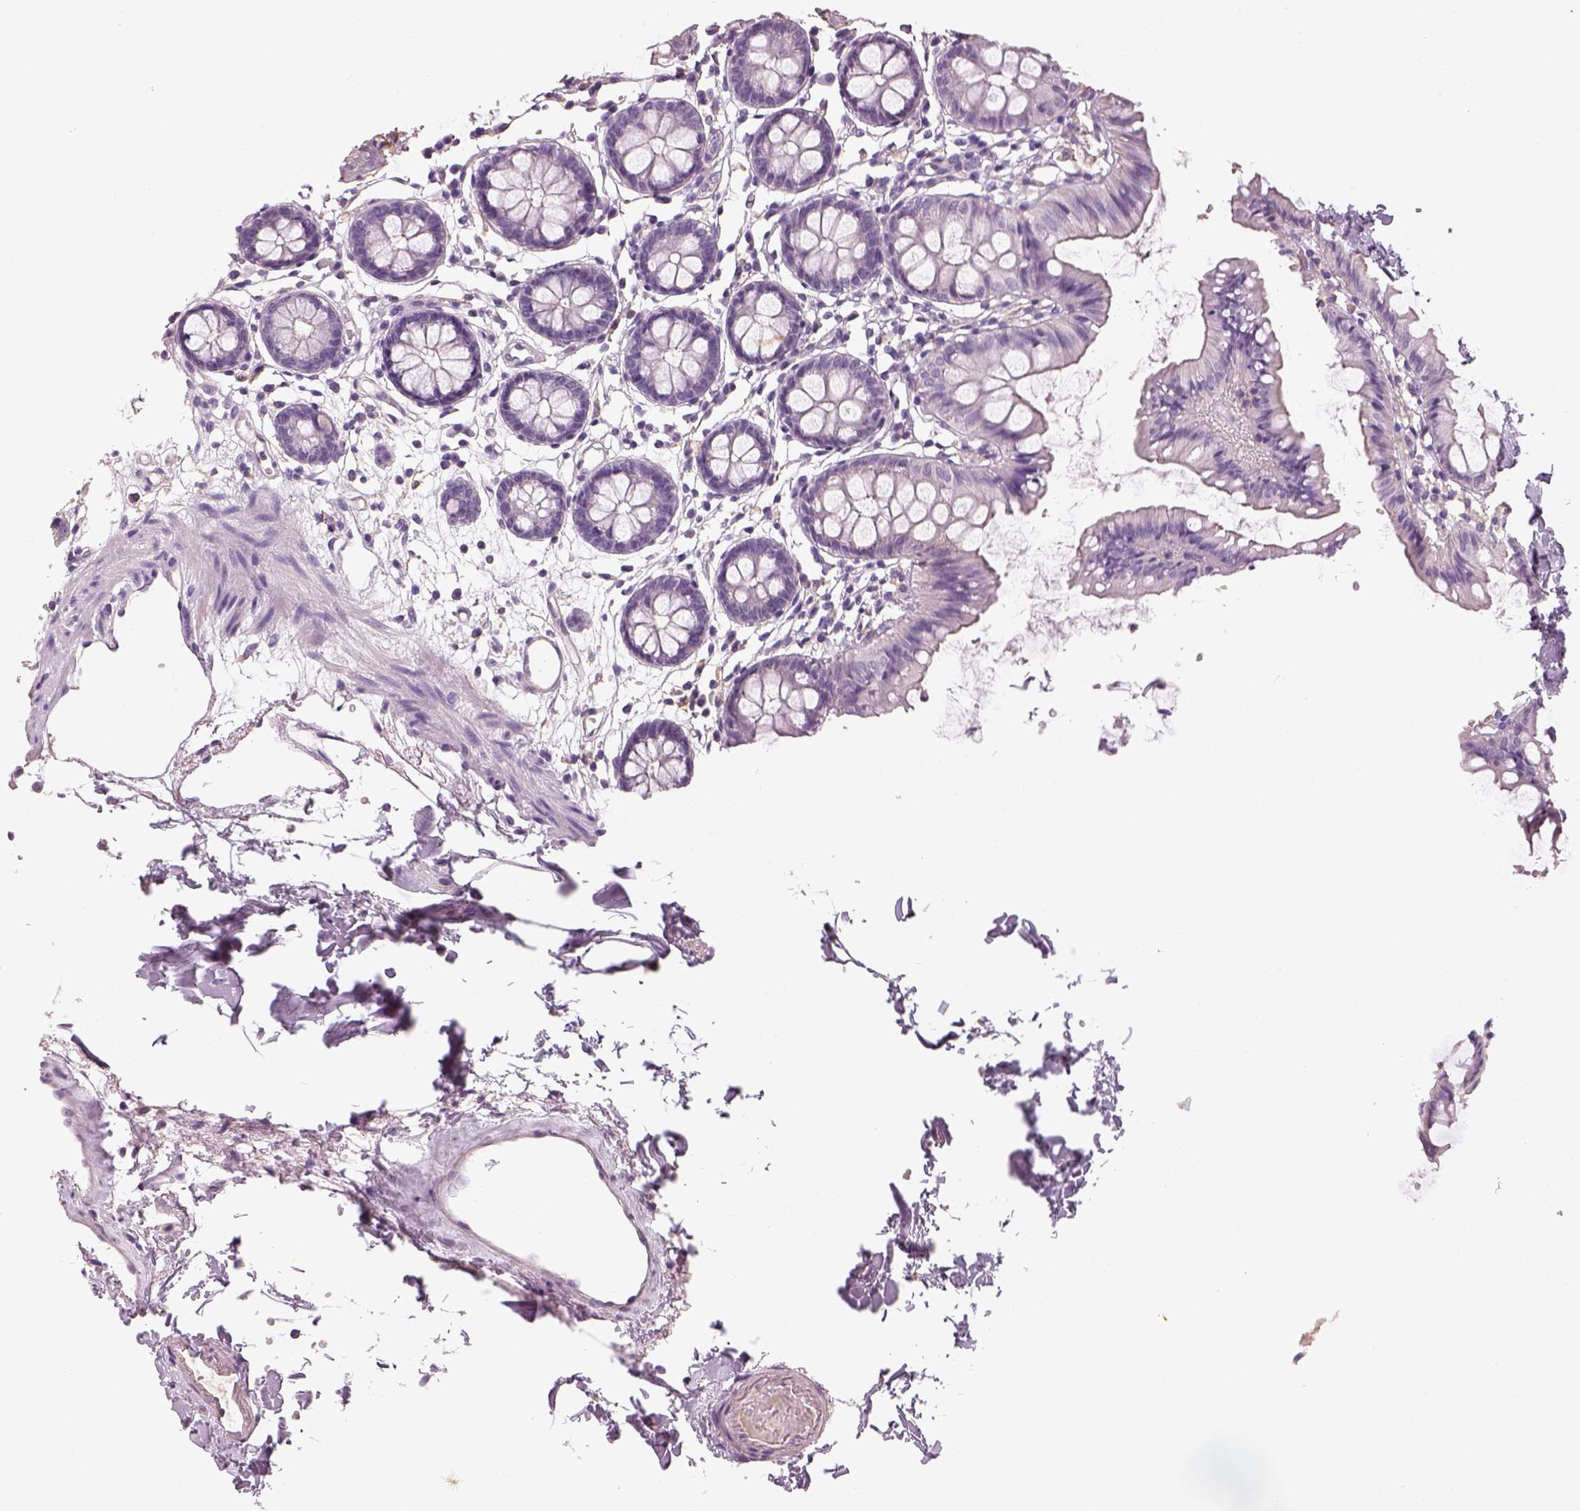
{"staining": {"intensity": "negative", "quantity": "none", "location": "none"}, "tissue": "colon", "cell_type": "Endothelial cells", "image_type": "normal", "snomed": [{"axis": "morphology", "description": "Normal tissue, NOS"}, {"axis": "topography", "description": "Colon"}], "caption": "Immunohistochemistry image of normal colon: human colon stained with DAB displays no significant protein expression in endothelial cells.", "gene": "OTUD6A", "patient": {"sex": "female", "age": 84}}